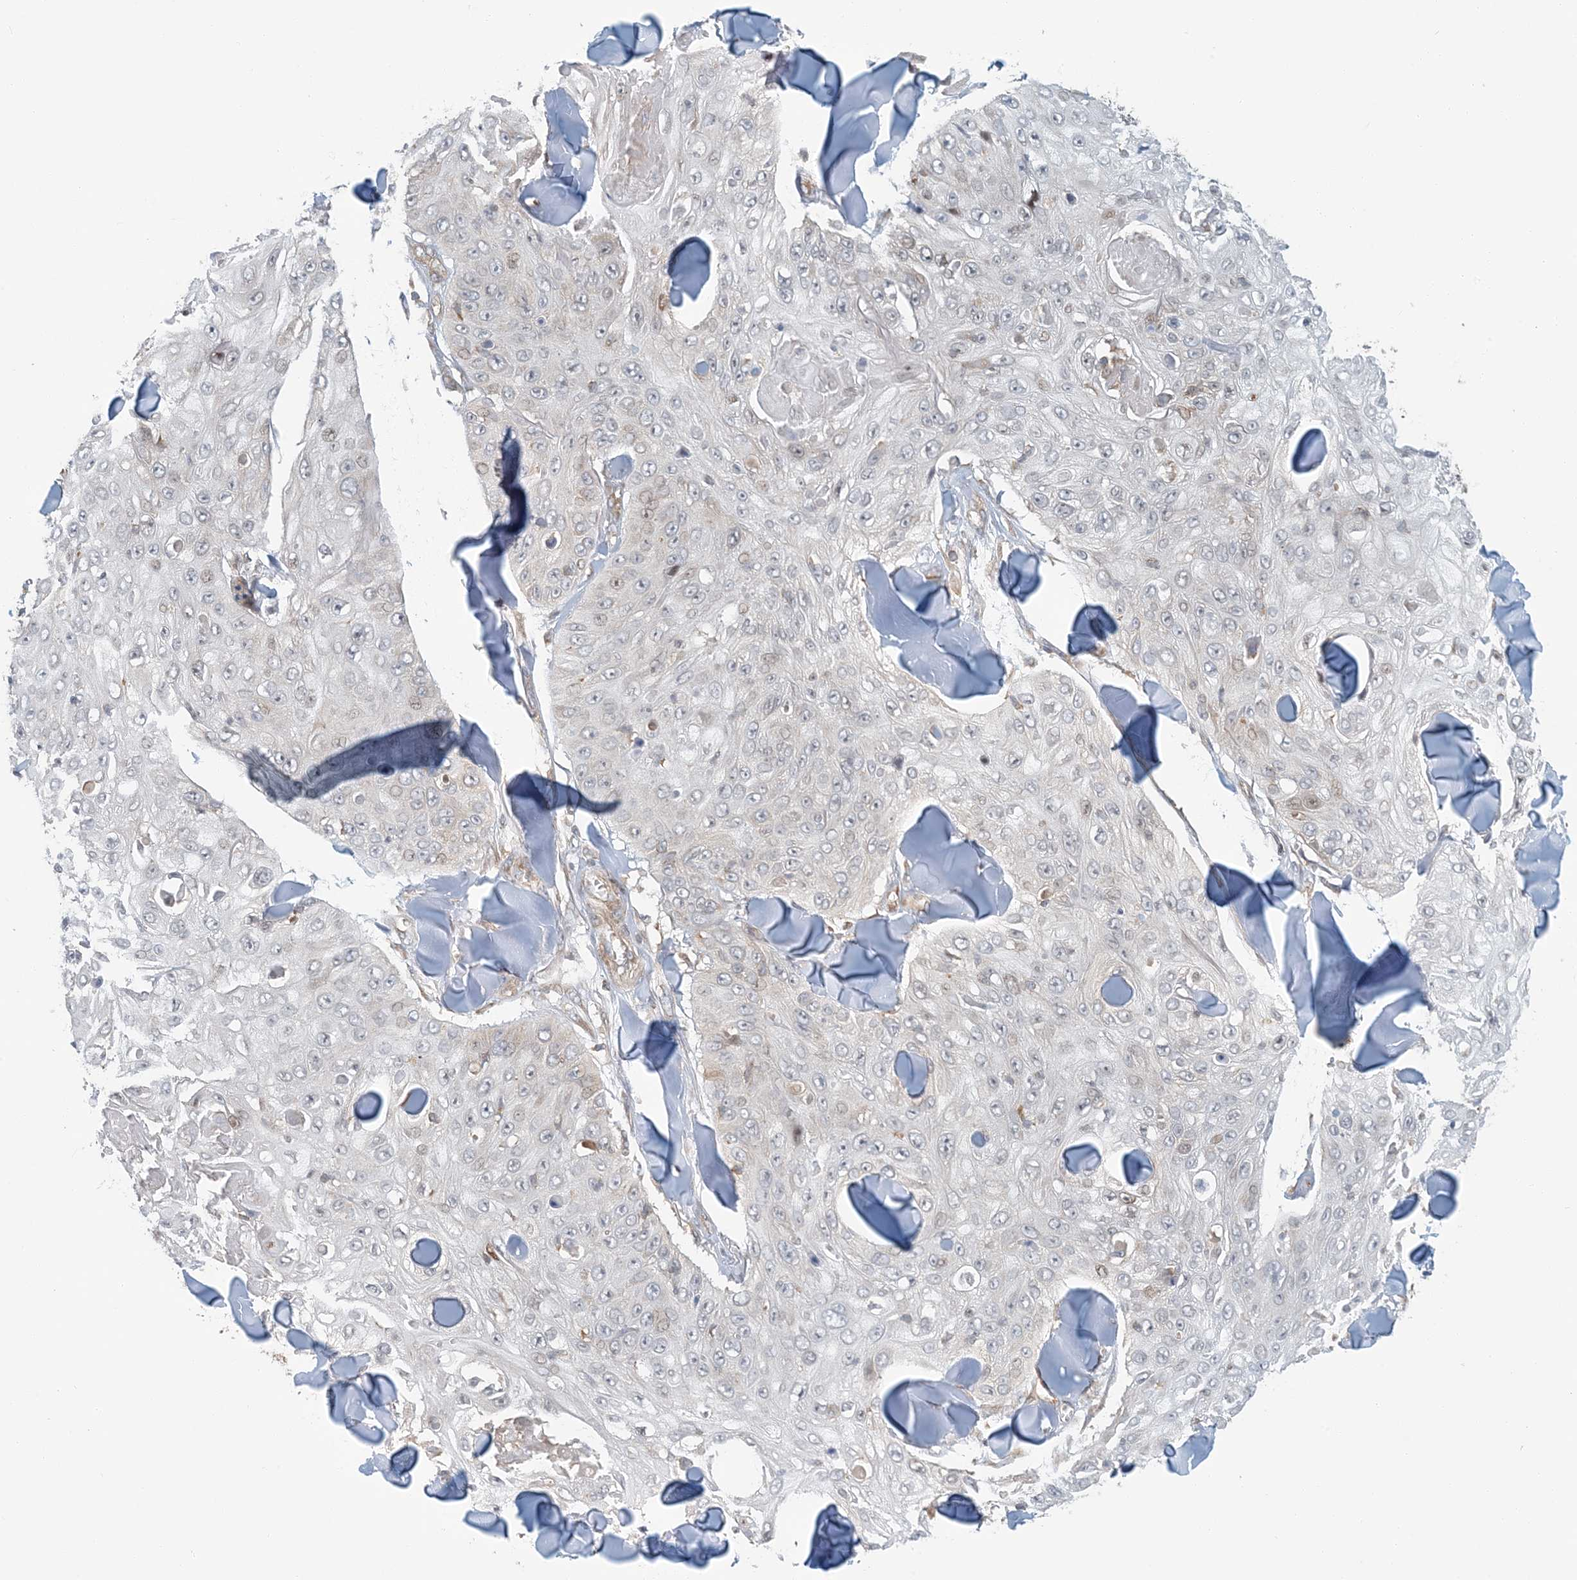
{"staining": {"intensity": "negative", "quantity": "none", "location": "none"}, "tissue": "skin cancer", "cell_type": "Tumor cells", "image_type": "cancer", "snomed": [{"axis": "morphology", "description": "Squamous cell carcinoma, NOS"}, {"axis": "topography", "description": "Skin"}], "caption": "Tumor cells are negative for brown protein staining in skin squamous cell carcinoma.", "gene": "ATP13A2", "patient": {"sex": "male", "age": 86}}